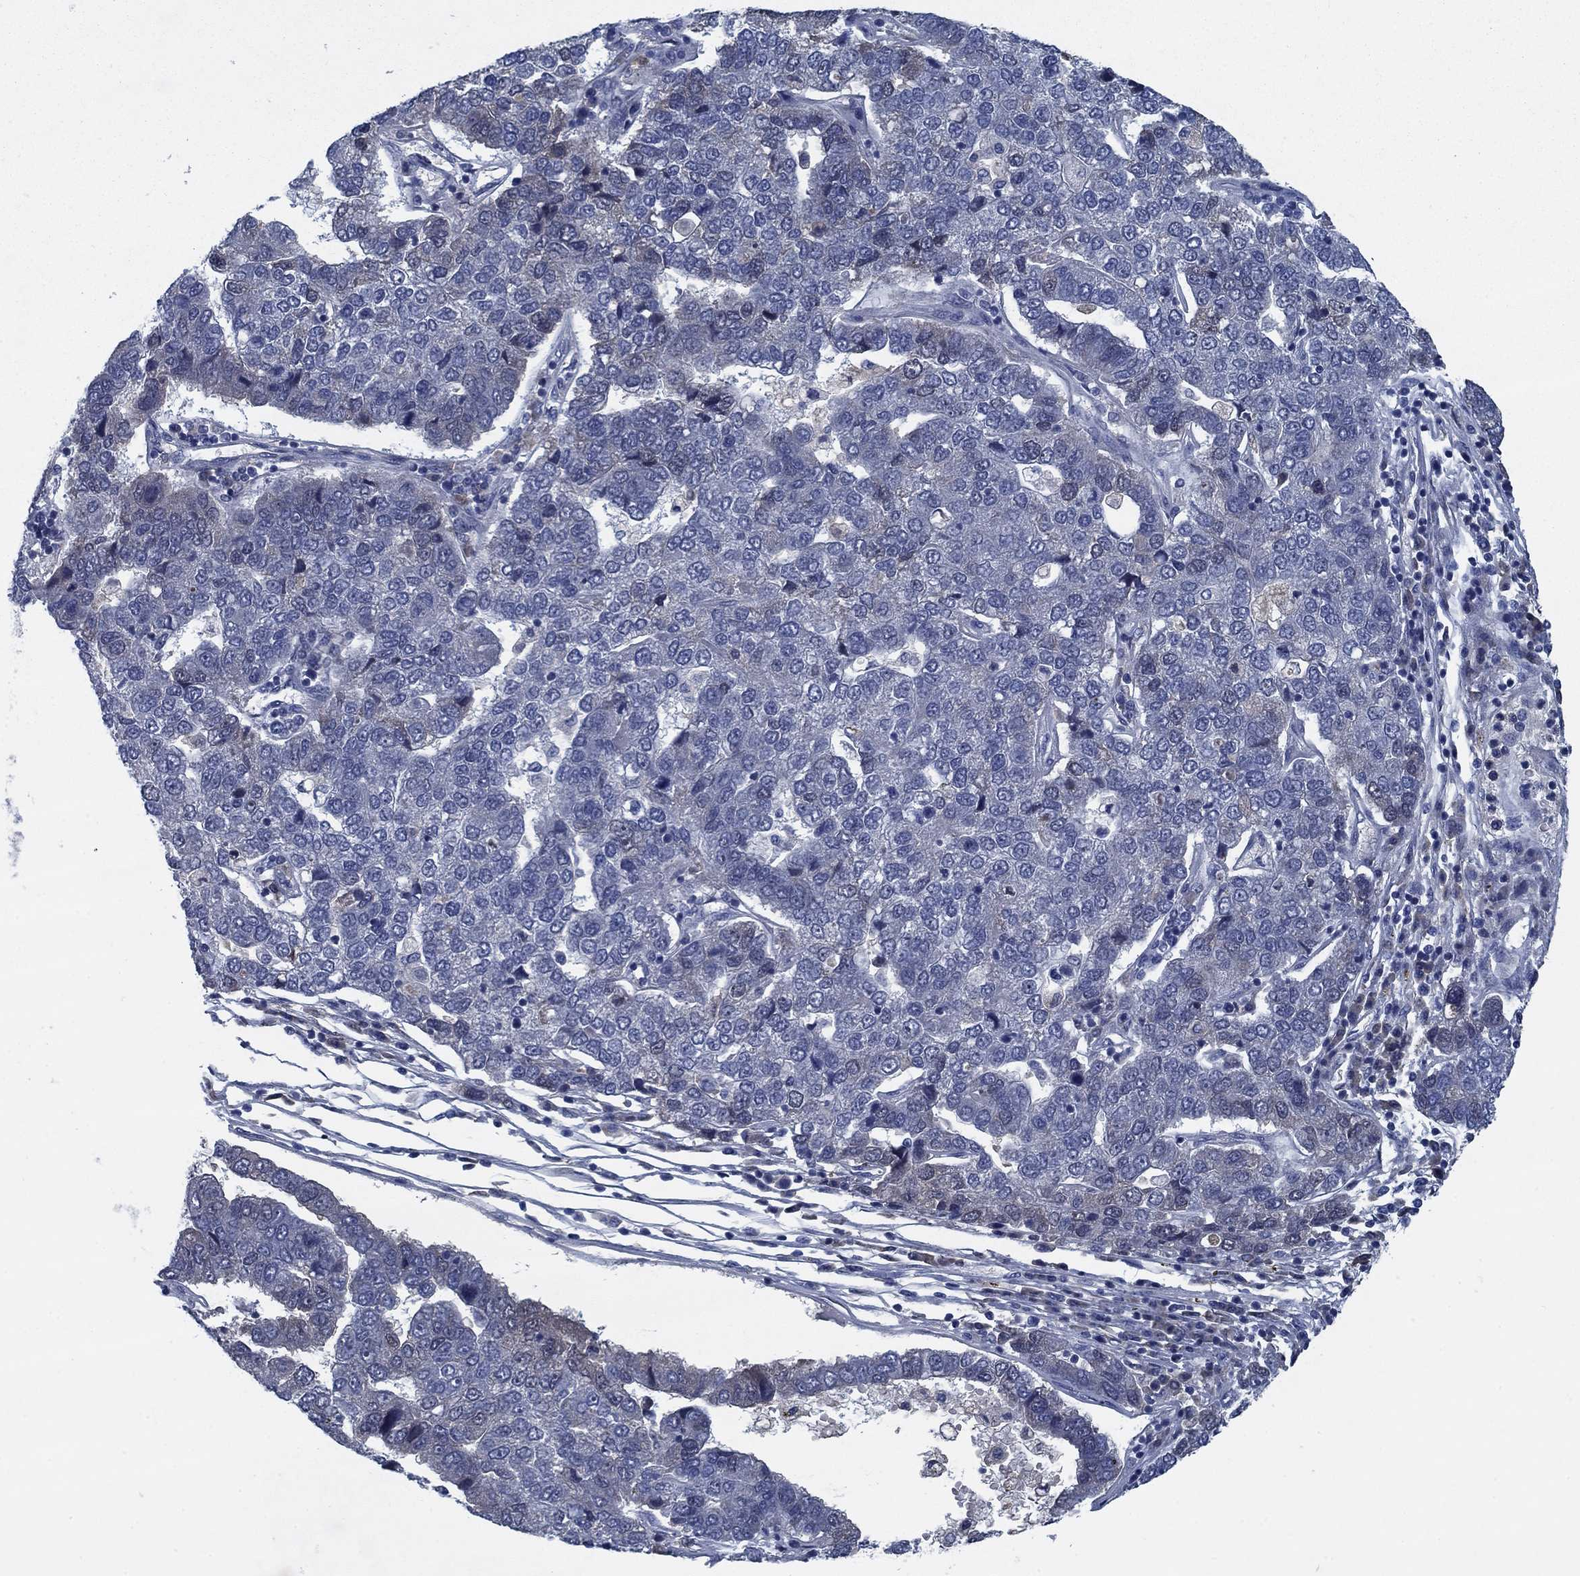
{"staining": {"intensity": "negative", "quantity": "none", "location": "none"}, "tissue": "pancreatic cancer", "cell_type": "Tumor cells", "image_type": "cancer", "snomed": [{"axis": "morphology", "description": "Adenocarcinoma, NOS"}, {"axis": "topography", "description": "Pancreas"}], "caption": "The histopathology image displays no significant staining in tumor cells of pancreatic adenocarcinoma. (IHC, brightfield microscopy, high magnification).", "gene": "PNMA8A", "patient": {"sex": "female", "age": 61}}